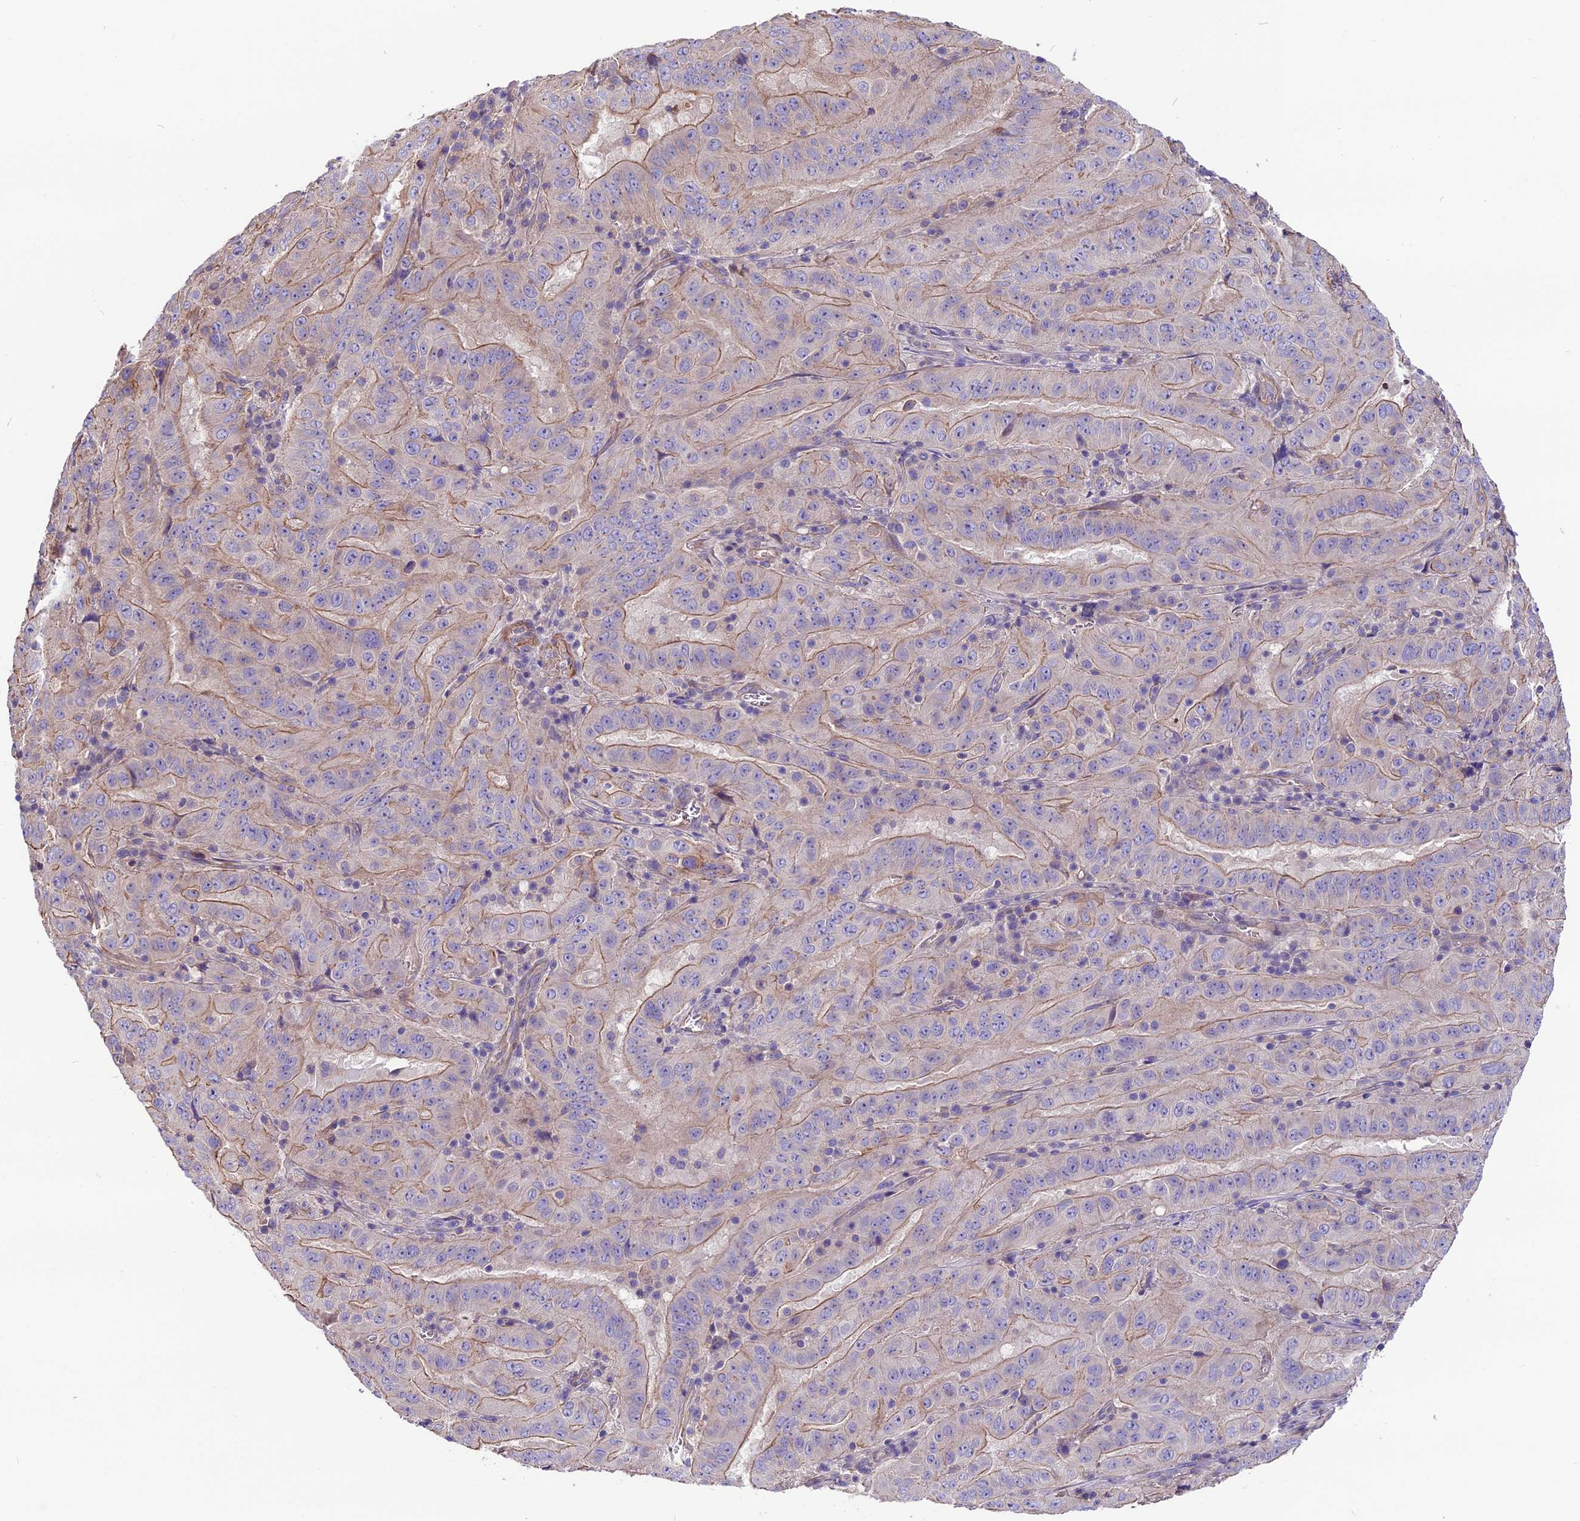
{"staining": {"intensity": "weak", "quantity": "25%-75%", "location": "cytoplasmic/membranous"}, "tissue": "pancreatic cancer", "cell_type": "Tumor cells", "image_type": "cancer", "snomed": [{"axis": "morphology", "description": "Adenocarcinoma, NOS"}, {"axis": "topography", "description": "Pancreas"}], "caption": "Protein staining of pancreatic adenocarcinoma tissue exhibits weak cytoplasmic/membranous positivity in about 25%-75% of tumor cells.", "gene": "ANO3", "patient": {"sex": "male", "age": 63}}